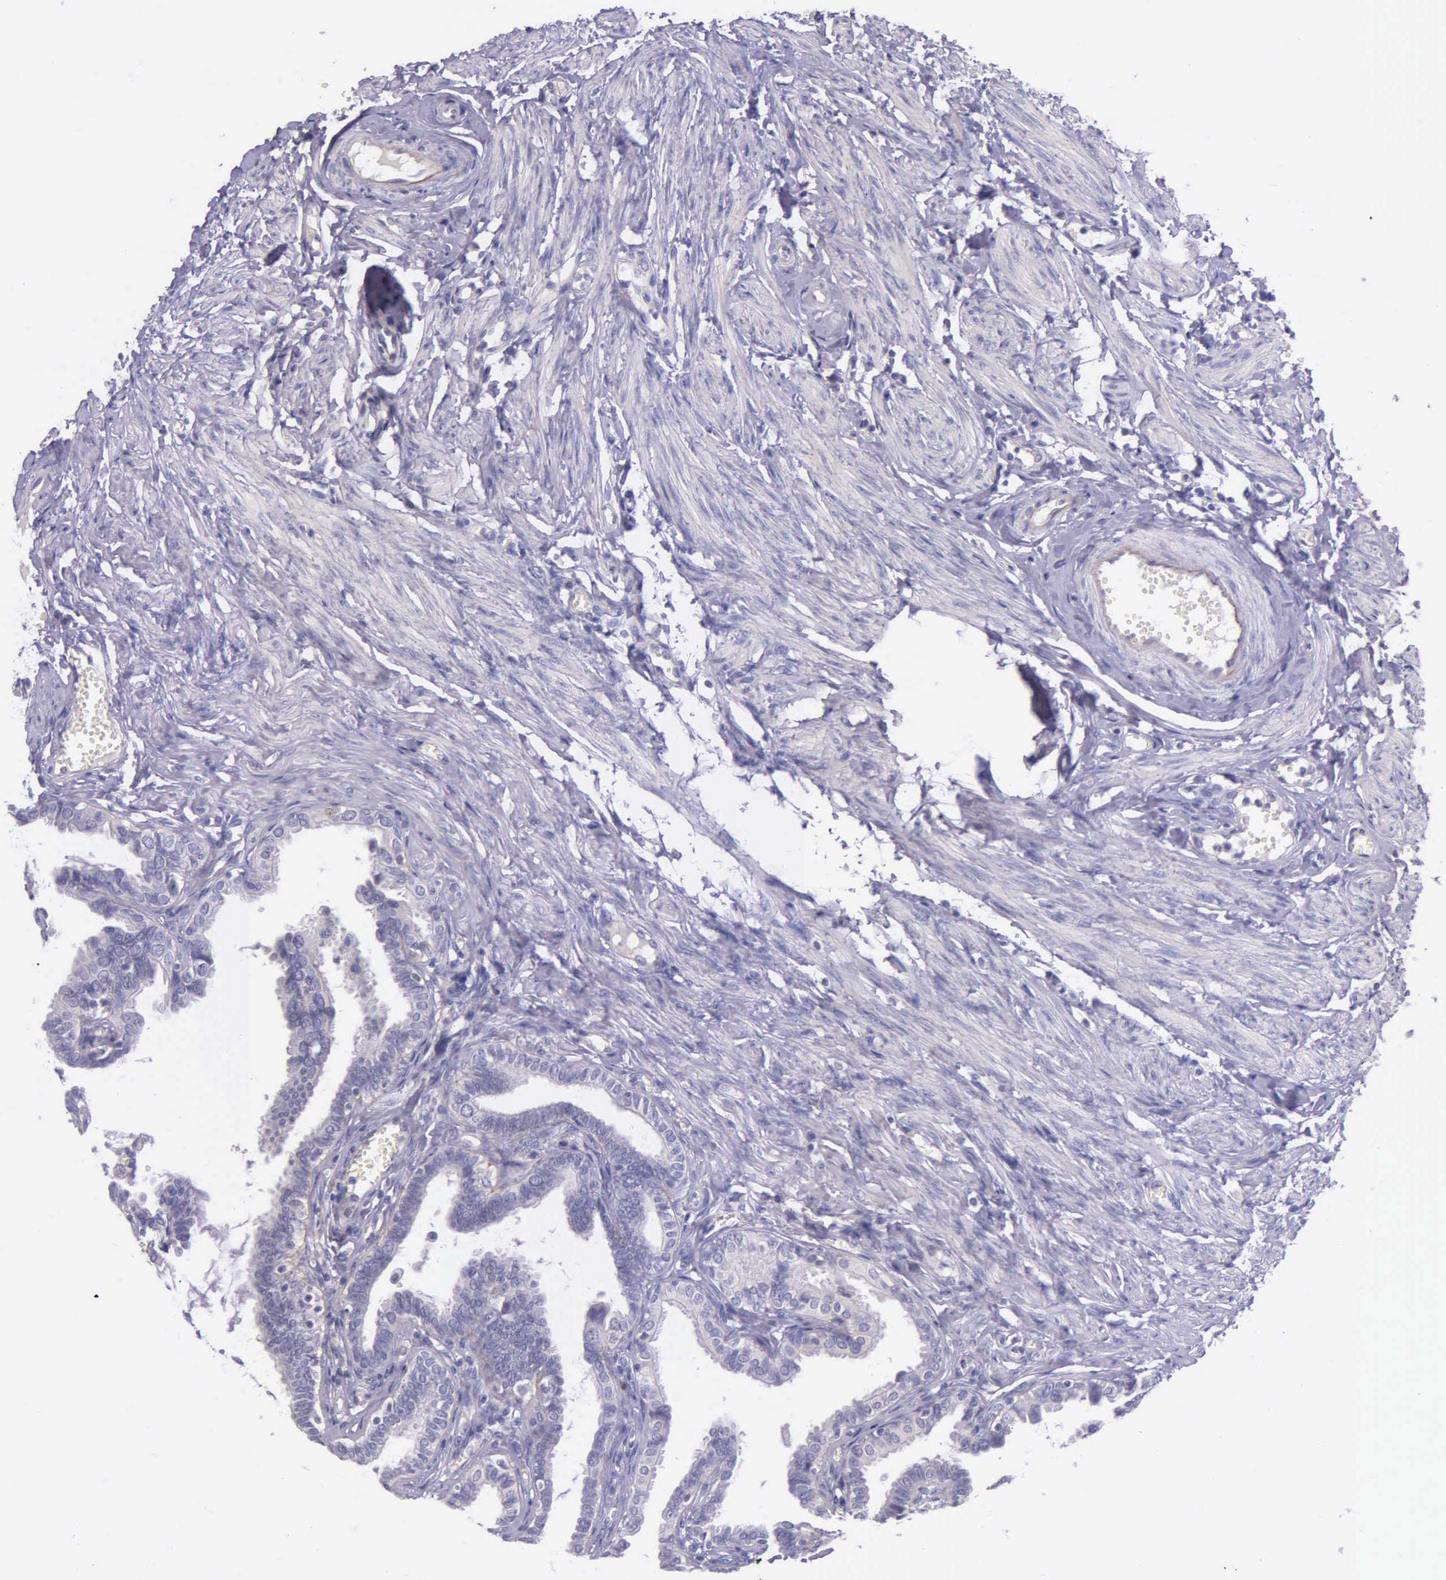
{"staining": {"intensity": "negative", "quantity": "none", "location": "none"}, "tissue": "fallopian tube", "cell_type": "Glandular cells", "image_type": "normal", "snomed": [{"axis": "morphology", "description": "Normal tissue, NOS"}, {"axis": "topography", "description": "Fallopian tube"}], "caption": "A high-resolution image shows IHC staining of normal fallopian tube, which shows no significant staining in glandular cells.", "gene": "THSD7A", "patient": {"sex": "female", "age": 67}}